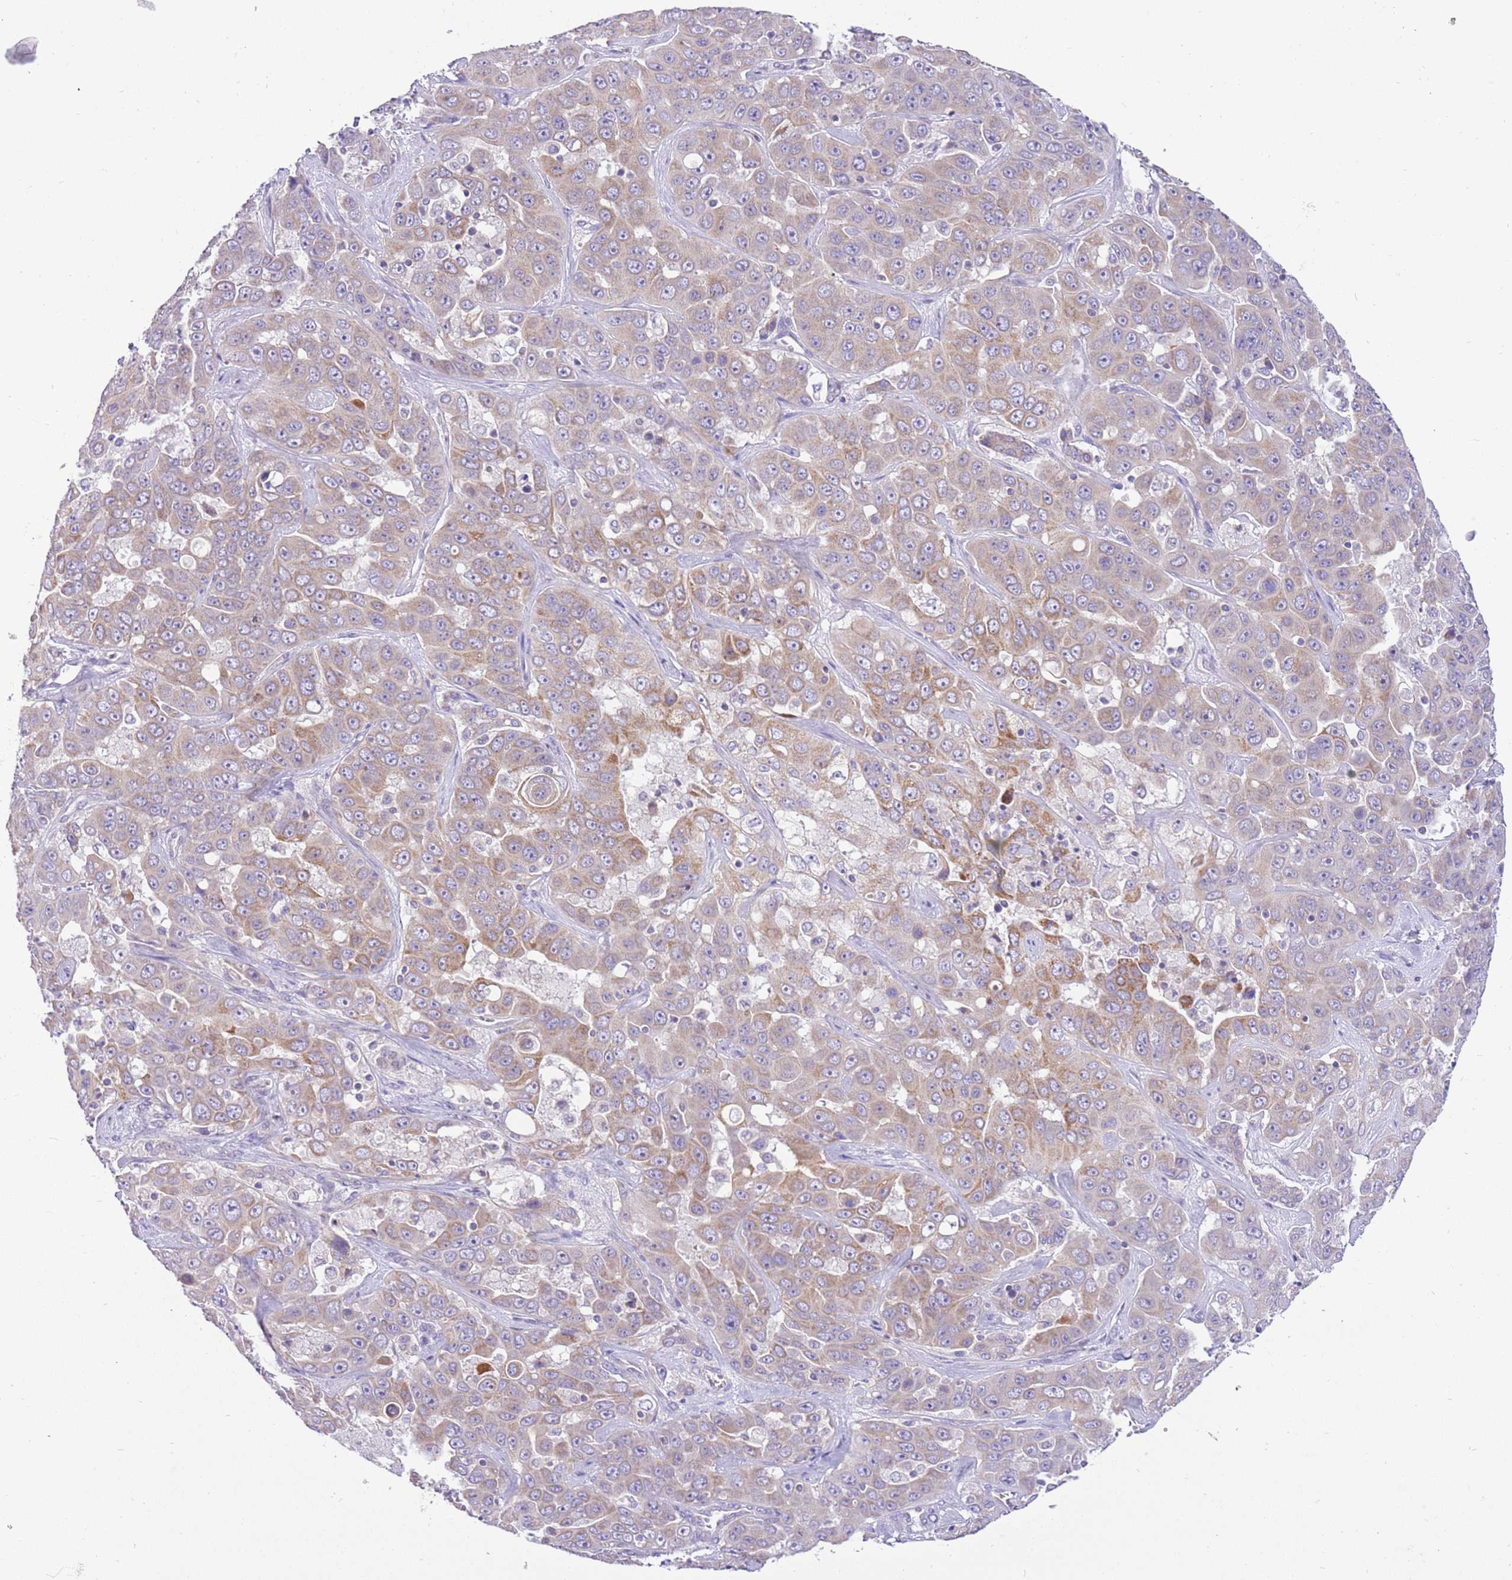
{"staining": {"intensity": "weak", "quantity": "25%-75%", "location": "cytoplasmic/membranous"}, "tissue": "liver cancer", "cell_type": "Tumor cells", "image_type": "cancer", "snomed": [{"axis": "morphology", "description": "Cholangiocarcinoma"}, {"axis": "topography", "description": "Liver"}], "caption": "Human cholangiocarcinoma (liver) stained for a protein (brown) reveals weak cytoplasmic/membranous positive expression in about 25%-75% of tumor cells.", "gene": "GLCE", "patient": {"sex": "female", "age": 52}}